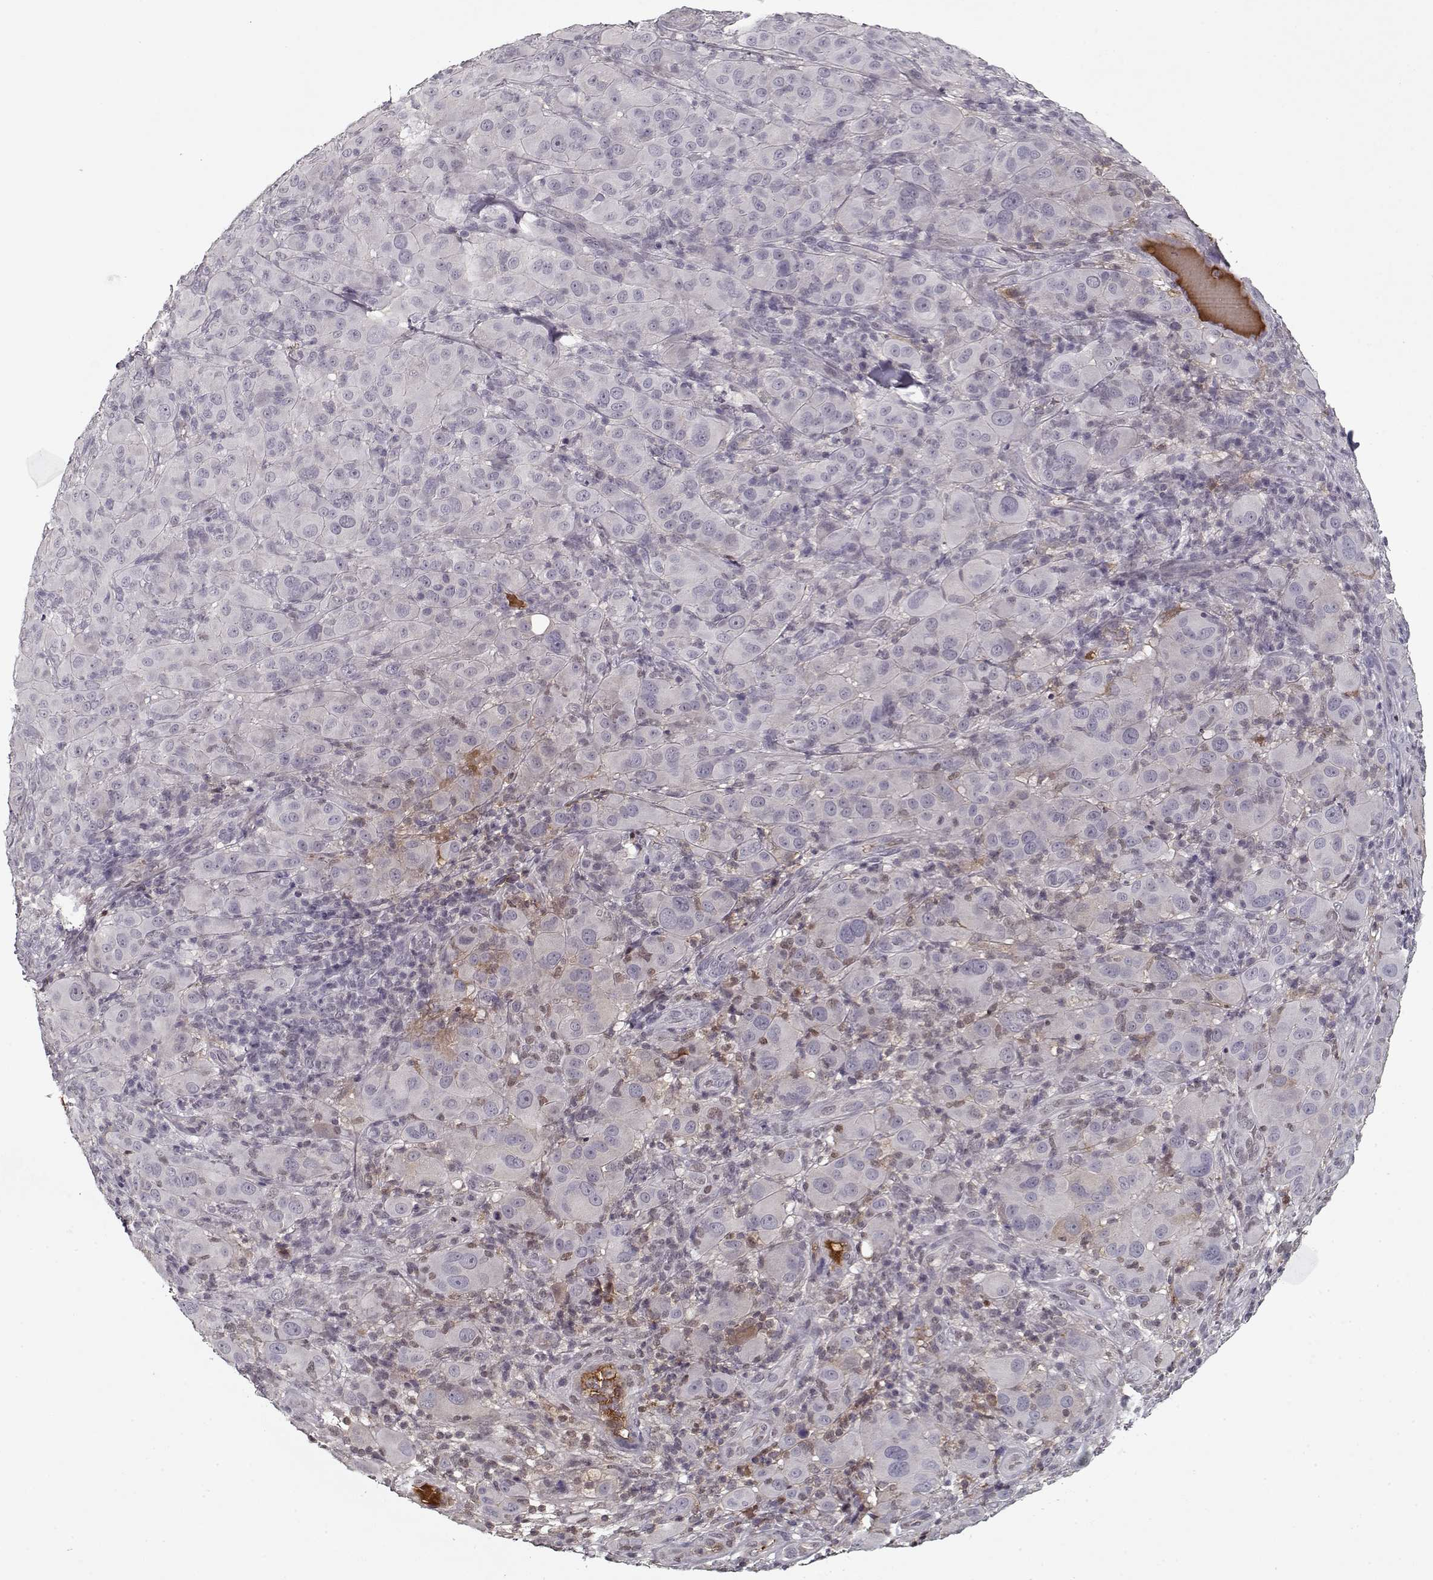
{"staining": {"intensity": "negative", "quantity": "none", "location": "none"}, "tissue": "melanoma", "cell_type": "Tumor cells", "image_type": "cancer", "snomed": [{"axis": "morphology", "description": "Malignant melanoma, NOS"}, {"axis": "topography", "description": "Skin"}], "caption": "Tumor cells are negative for brown protein staining in melanoma. (Brightfield microscopy of DAB (3,3'-diaminobenzidine) immunohistochemistry at high magnification).", "gene": "AFM", "patient": {"sex": "female", "age": 87}}